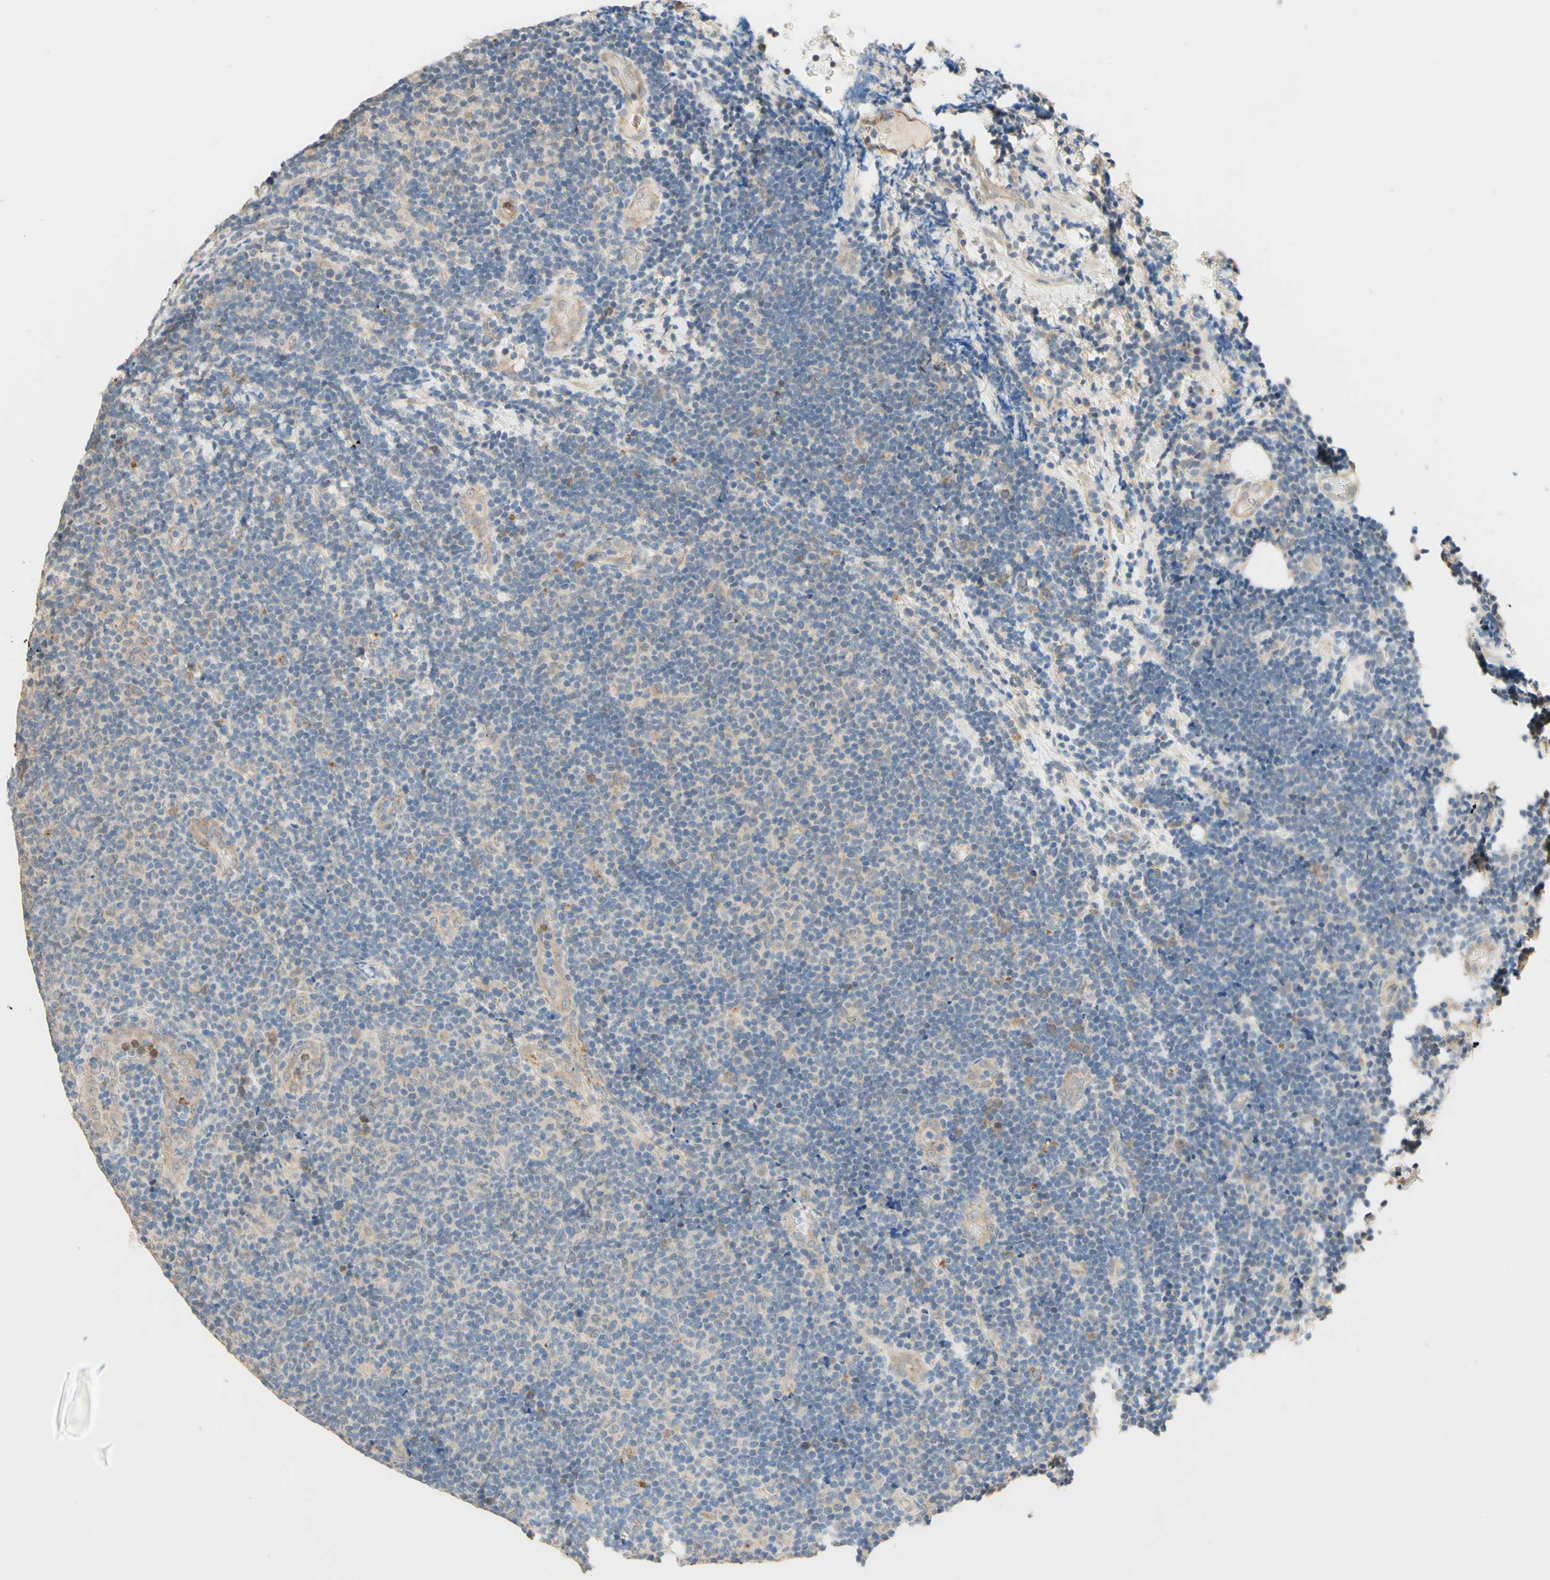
{"staining": {"intensity": "negative", "quantity": "none", "location": "none"}, "tissue": "lymphoma", "cell_type": "Tumor cells", "image_type": "cancer", "snomed": [{"axis": "morphology", "description": "Malignant lymphoma, non-Hodgkin's type, Low grade"}, {"axis": "topography", "description": "Lymph node"}], "caption": "IHC histopathology image of human lymphoma stained for a protein (brown), which demonstrates no expression in tumor cells.", "gene": "SMIM19", "patient": {"sex": "male", "age": 83}}